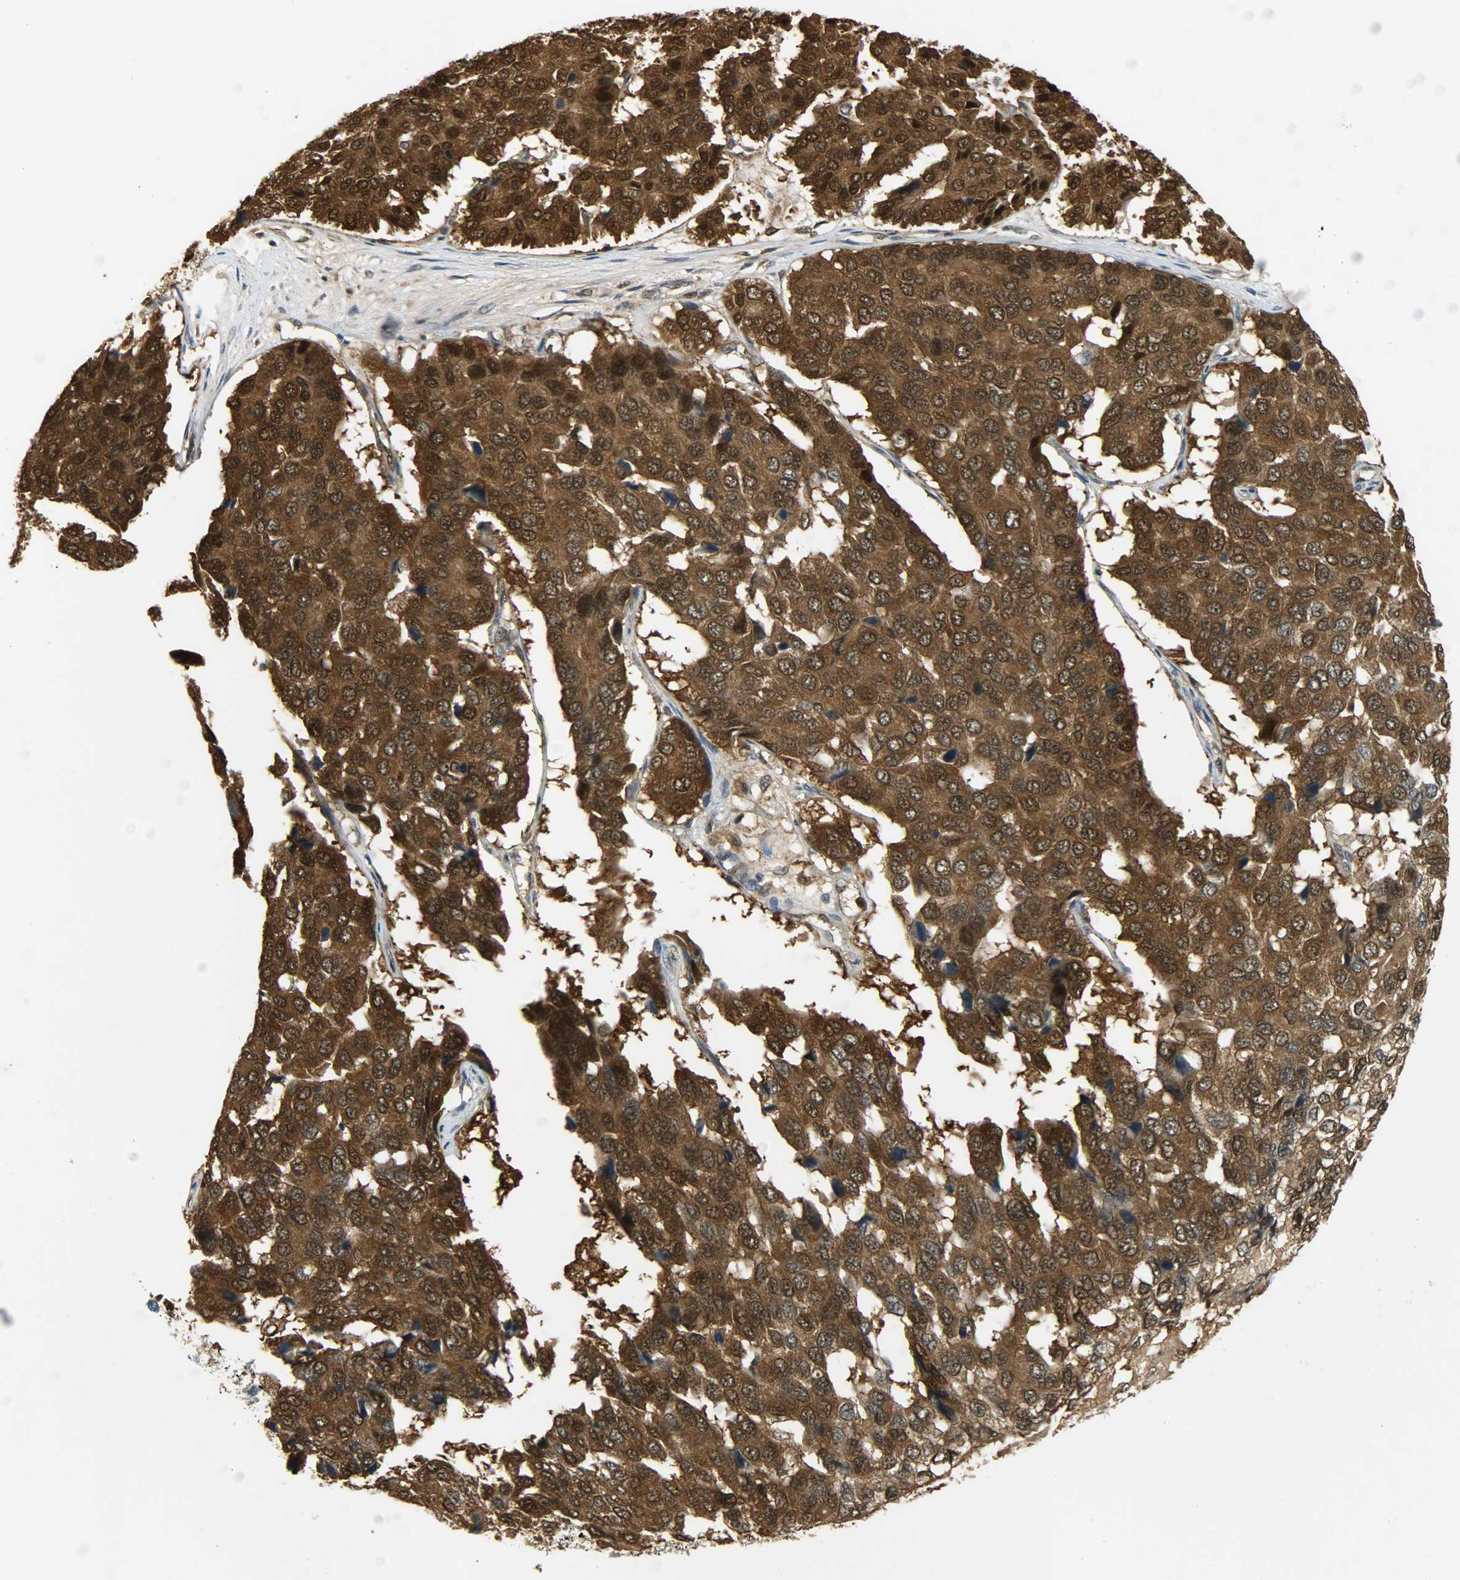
{"staining": {"intensity": "strong", "quantity": ">75%", "location": "cytoplasmic/membranous,nuclear"}, "tissue": "pancreatic cancer", "cell_type": "Tumor cells", "image_type": "cancer", "snomed": [{"axis": "morphology", "description": "Adenocarcinoma, NOS"}, {"axis": "topography", "description": "Pancreas"}], "caption": "Protein analysis of pancreatic cancer tissue shows strong cytoplasmic/membranous and nuclear positivity in about >75% of tumor cells. (Brightfield microscopy of DAB IHC at high magnification).", "gene": "EIF4EBP1", "patient": {"sex": "male", "age": 50}}